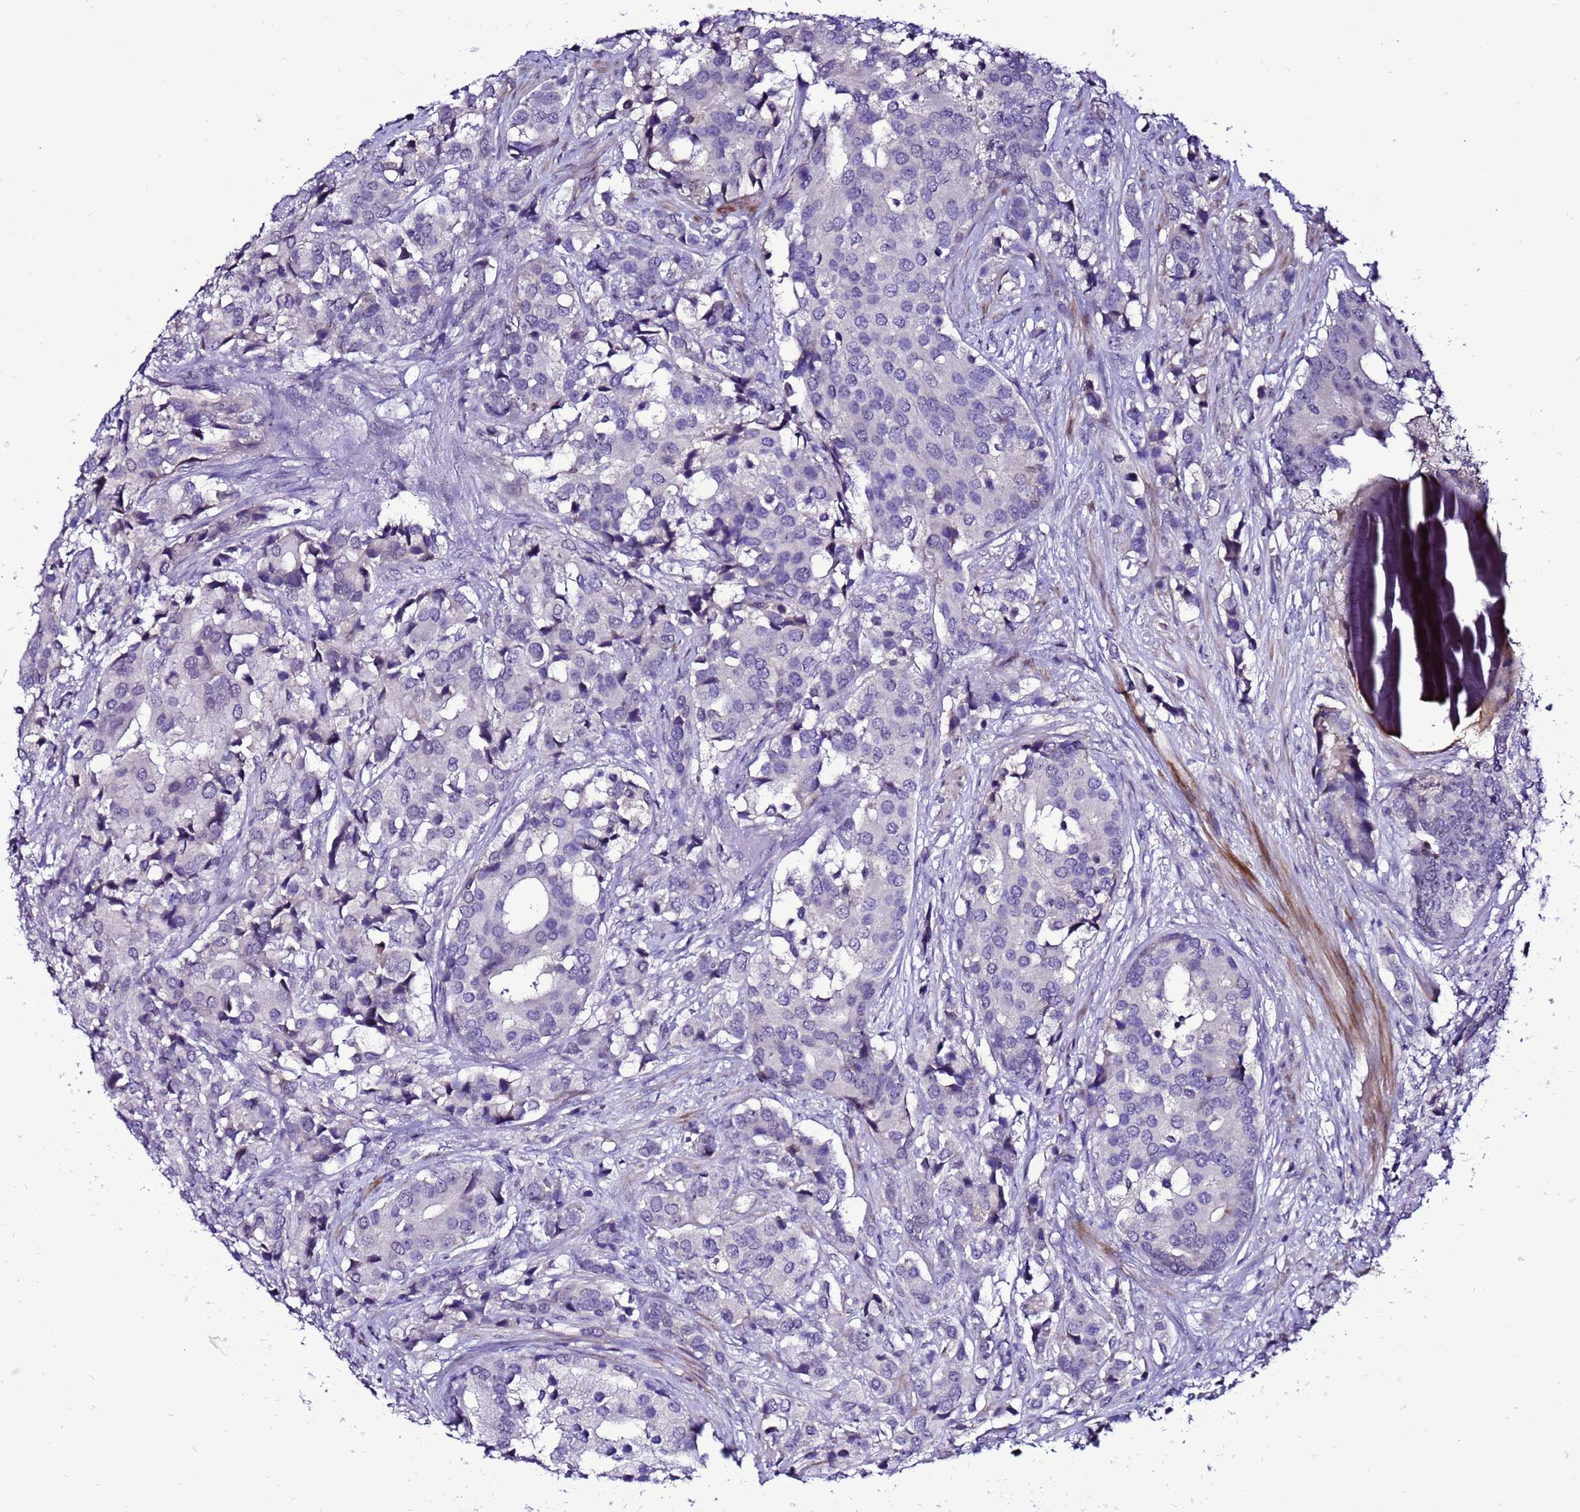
{"staining": {"intensity": "negative", "quantity": "none", "location": "none"}, "tissue": "prostate cancer", "cell_type": "Tumor cells", "image_type": "cancer", "snomed": [{"axis": "morphology", "description": "Adenocarcinoma, High grade"}, {"axis": "topography", "description": "Prostate"}], "caption": "Tumor cells are negative for protein expression in human adenocarcinoma (high-grade) (prostate).", "gene": "C19orf47", "patient": {"sex": "male", "age": 62}}